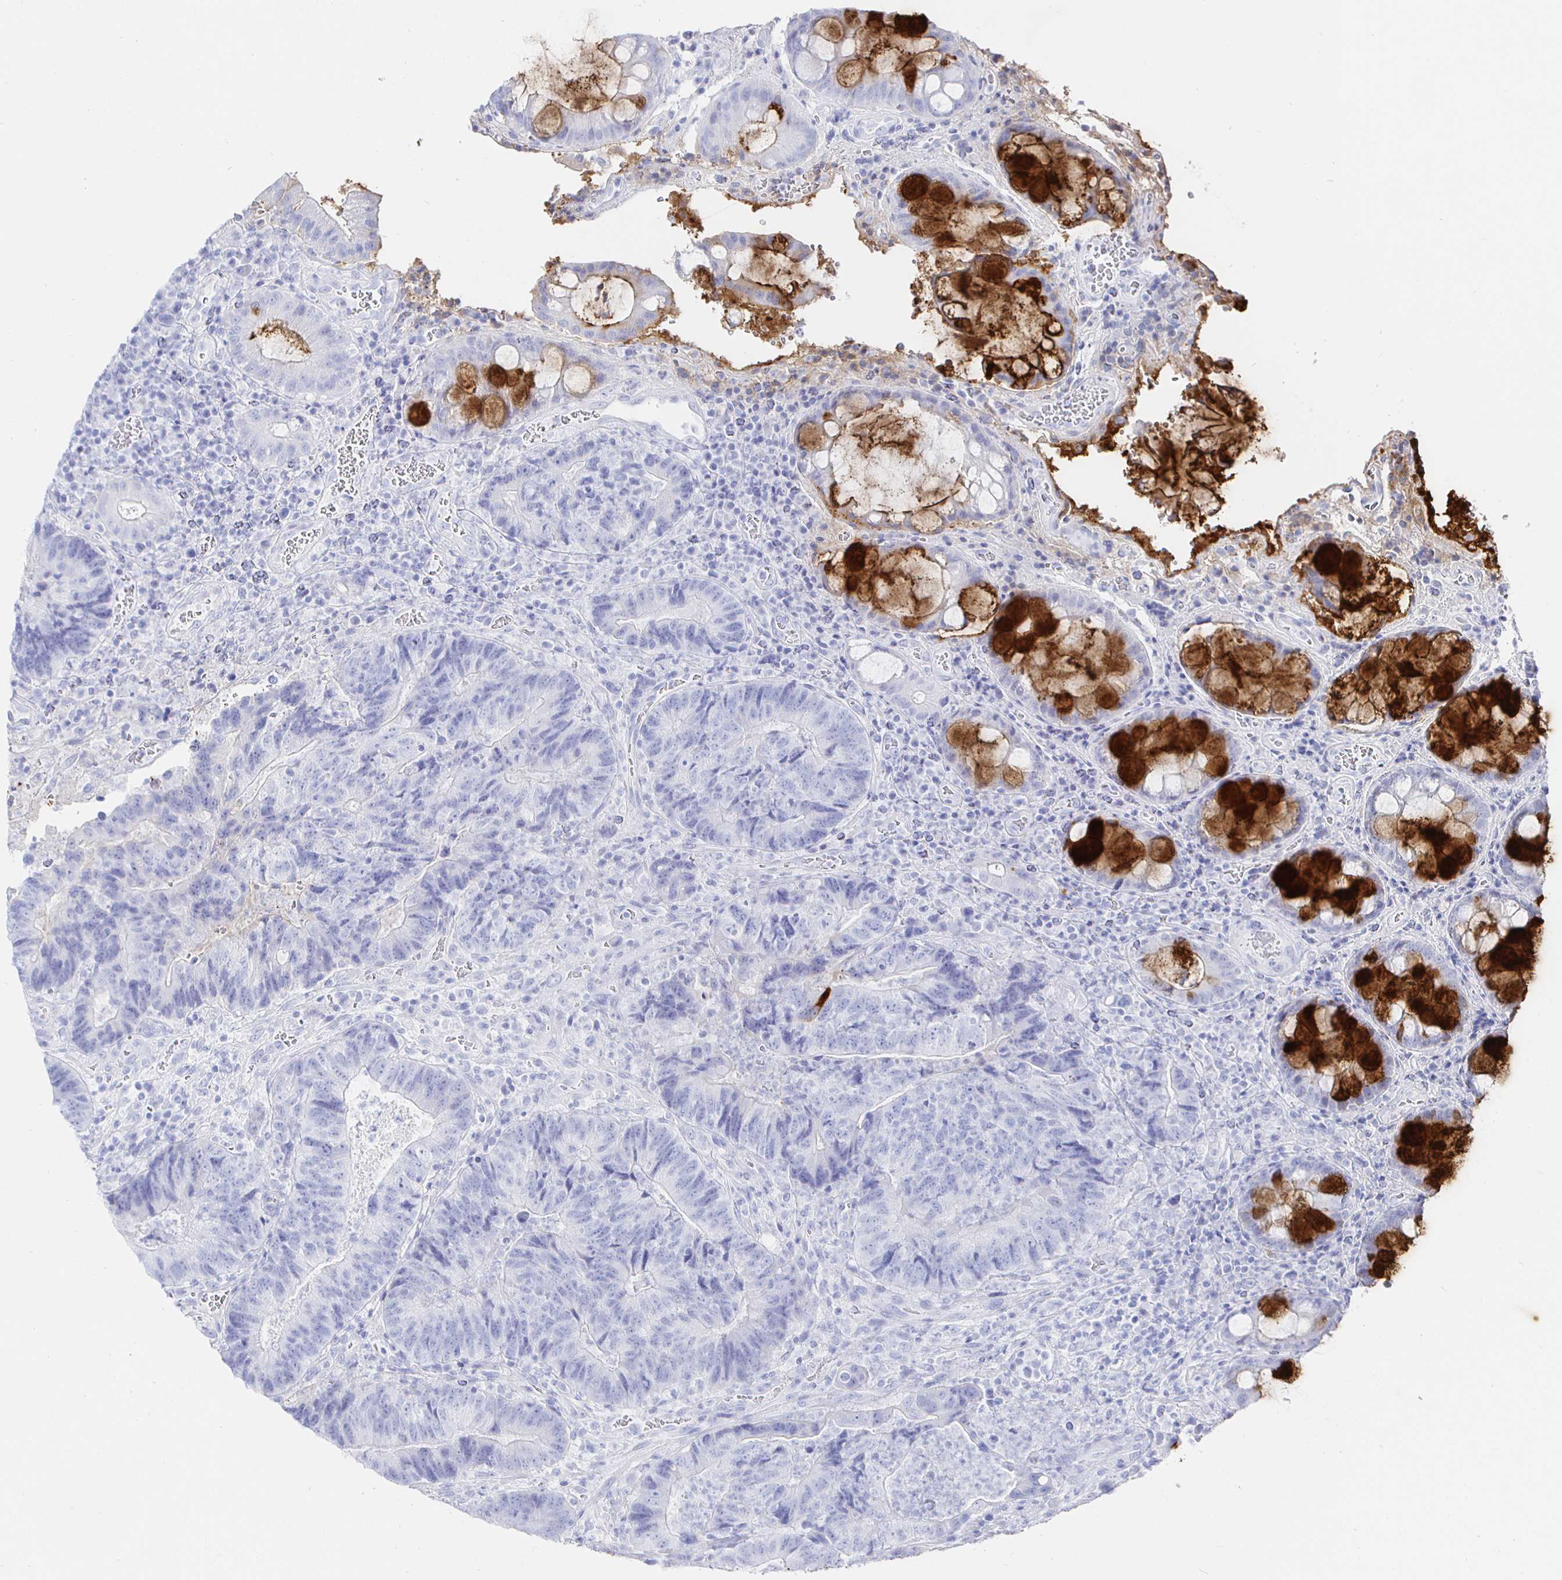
{"staining": {"intensity": "negative", "quantity": "none", "location": "none"}, "tissue": "colorectal cancer", "cell_type": "Tumor cells", "image_type": "cancer", "snomed": [{"axis": "morphology", "description": "Normal tissue, NOS"}, {"axis": "morphology", "description": "Adenocarcinoma, NOS"}, {"axis": "topography", "description": "Colon"}], "caption": "Immunohistochemical staining of colorectal cancer (adenocarcinoma) displays no significant staining in tumor cells.", "gene": "CLCA1", "patient": {"sex": "female", "age": 48}}